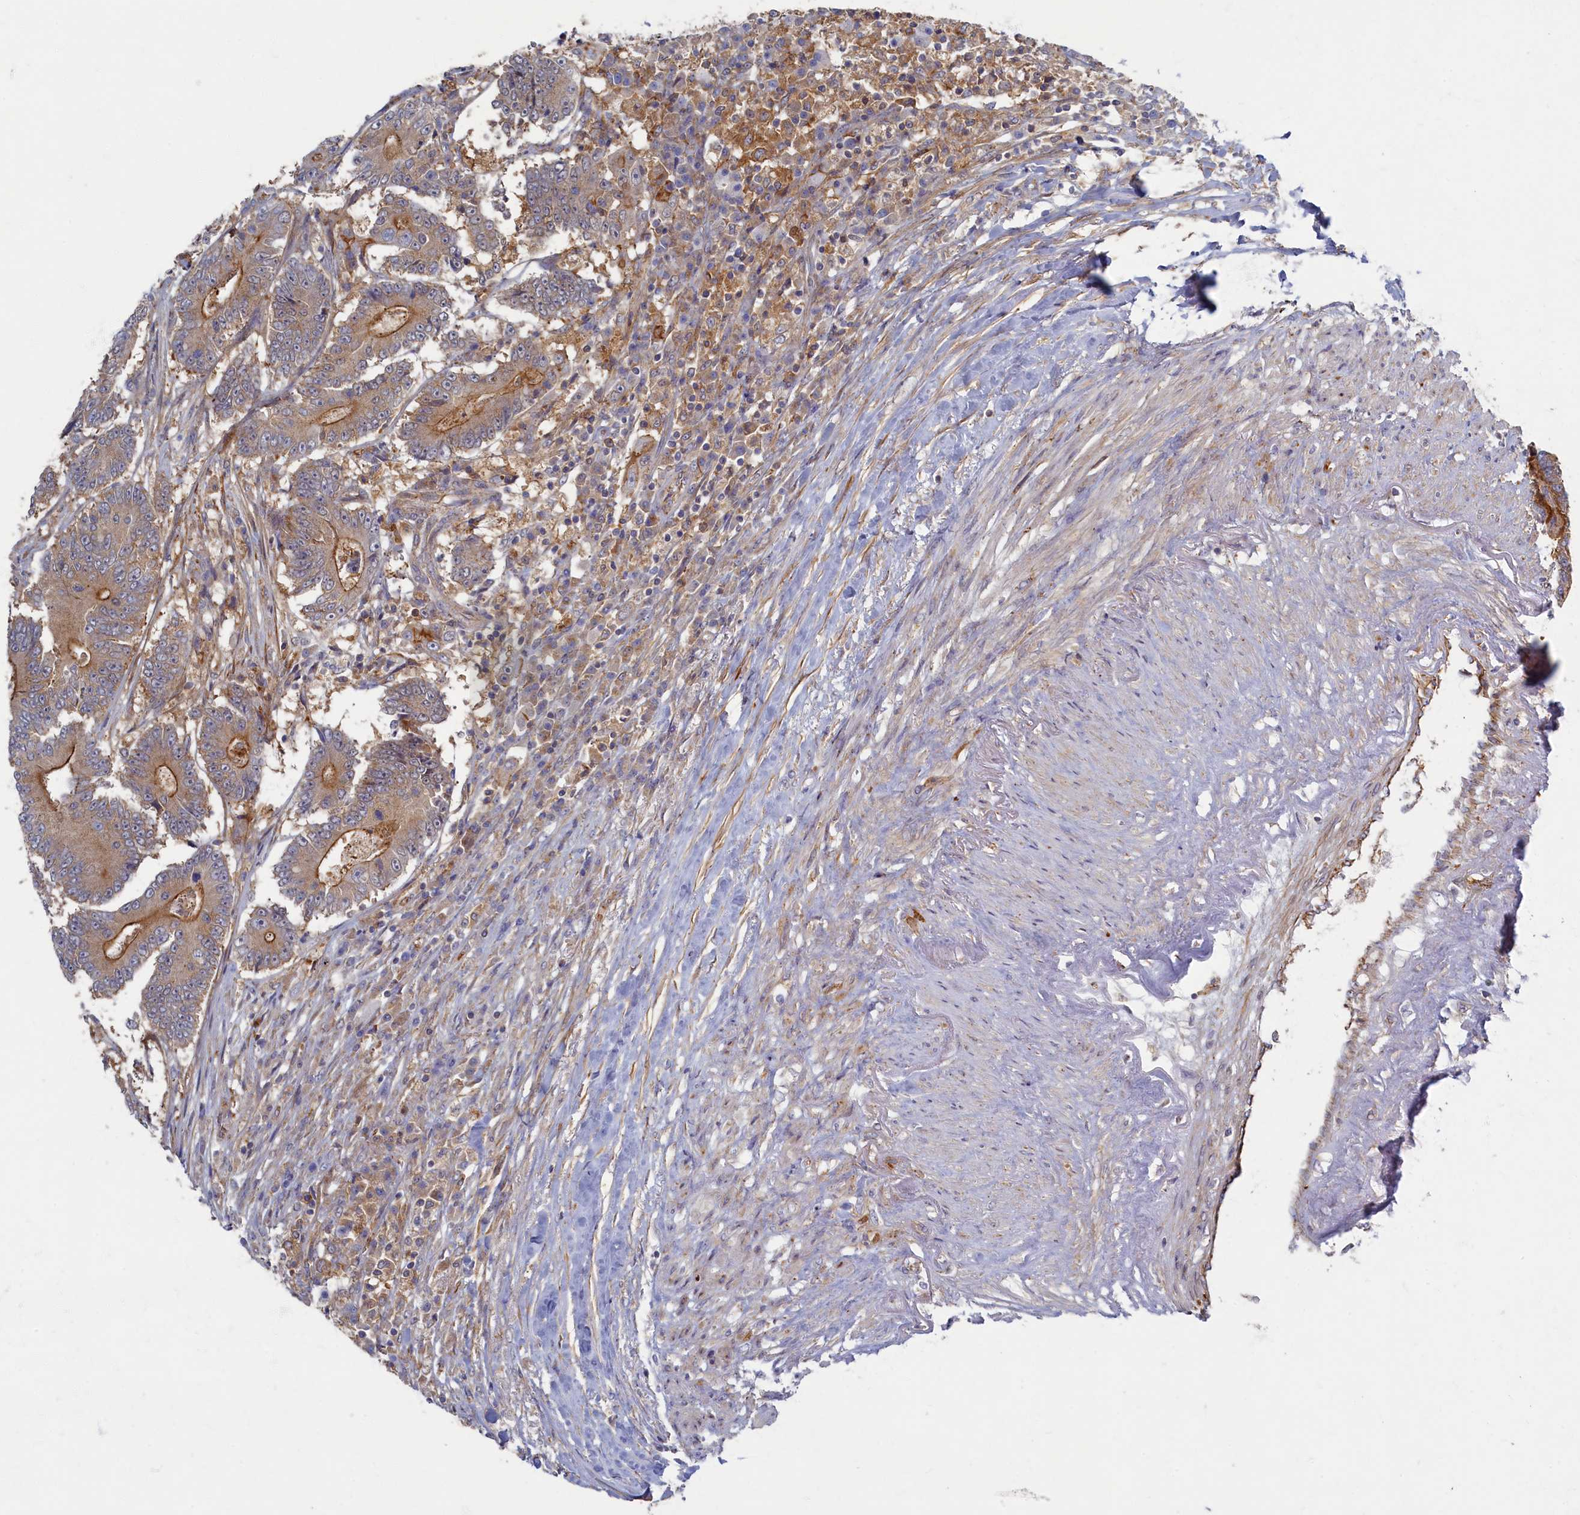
{"staining": {"intensity": "moderate", "quantity": "25%-75%", "location": "cytoplasmic/membranous"}, "tissue": "colorectal cancer", "cell_type": "Tumor cells", "image_type": "cancer", "snomed": [{"axis": "morphology", "description": "Adenocarcinoma, NOS"}, {"axis": "topography", "description": "Colon"}], "caption": "Immunohistochemistry (IHC) of colorectal cancer (adenocarcinoma) reveals medium levels of moderate cytoplasmic/membranous staining in about 25%-75% of tumor cells.", "gene": "PSMG2", "patient": {"sex": "male", "age": 83}}